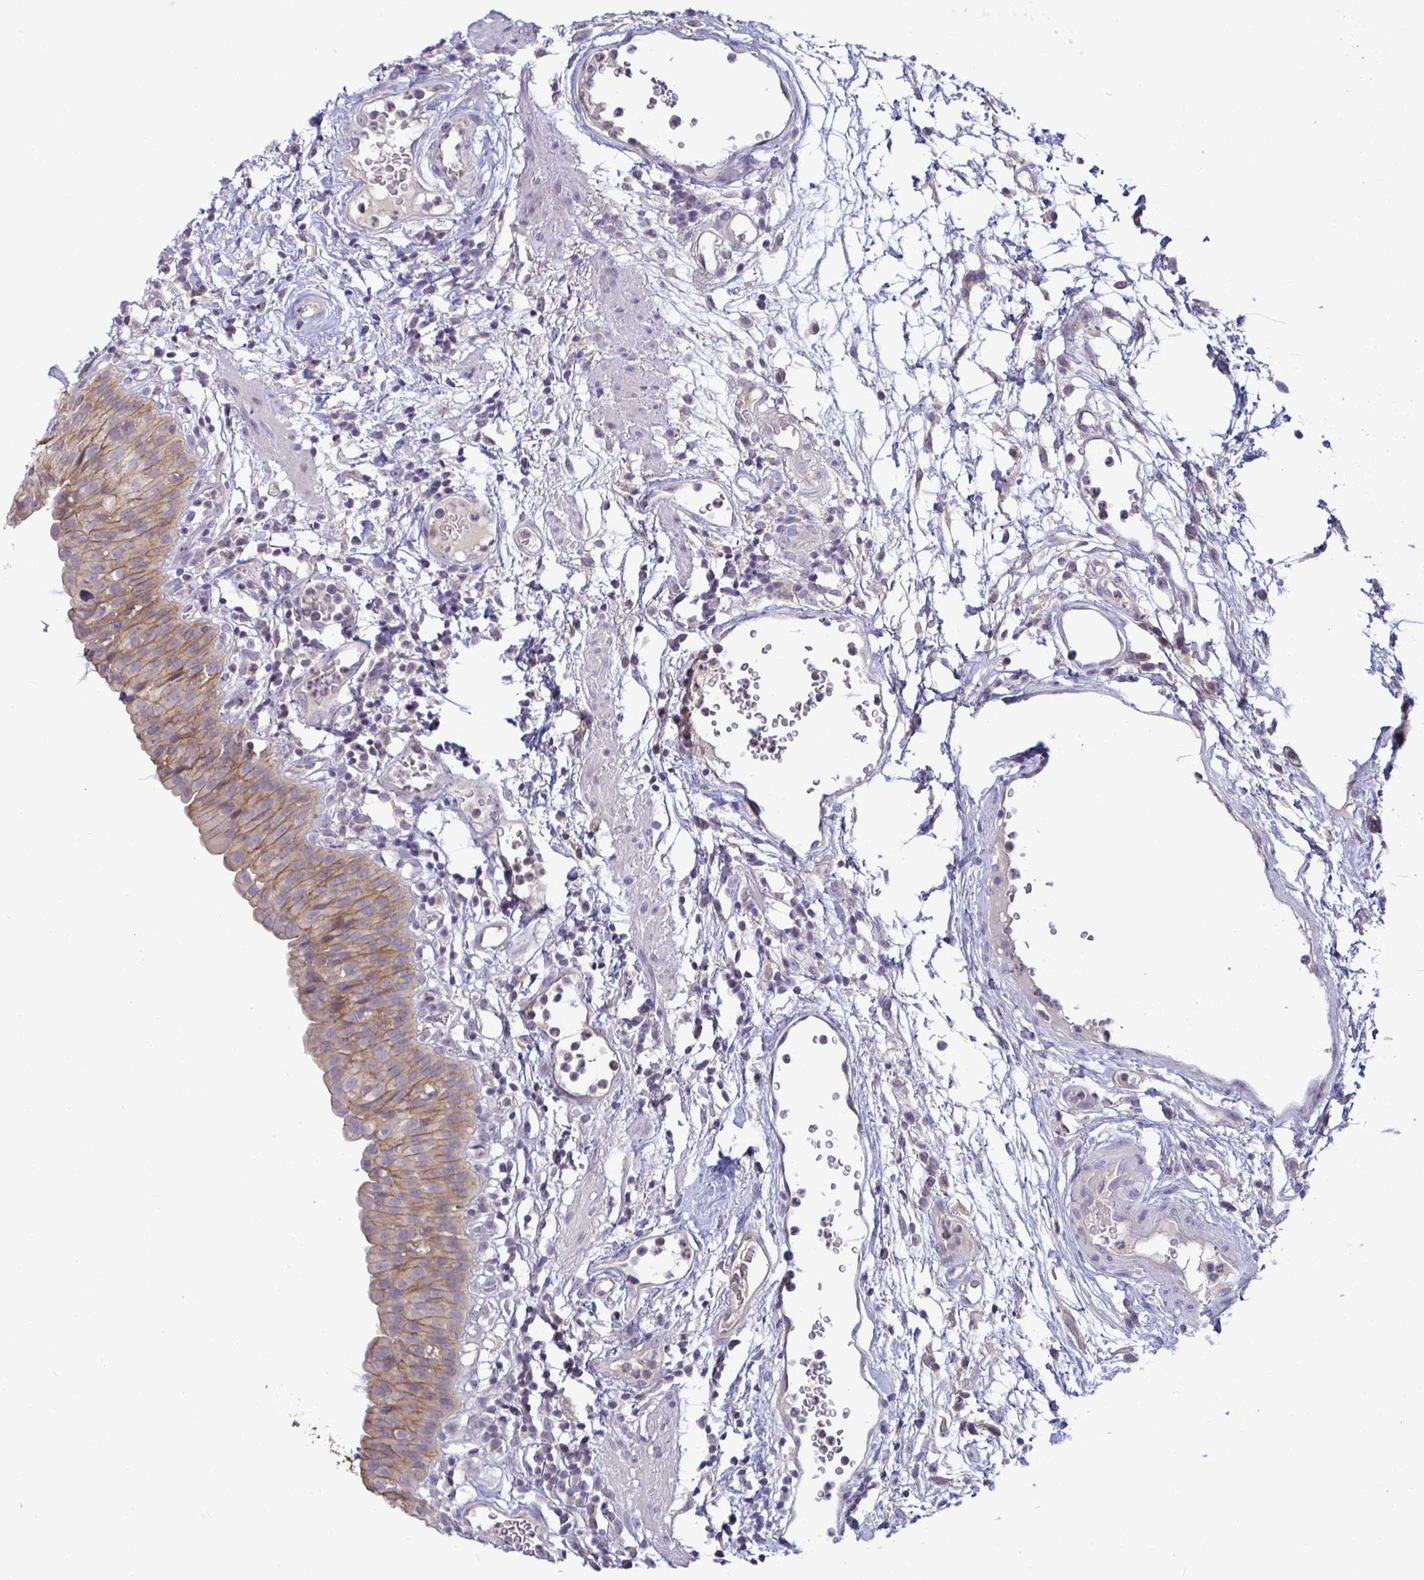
{"staining": {"intensity": "moderate", "quantity": "25%-75%", "location": "cytoplasmic/membranous"}, "tissue": "urinary bladder", "cell_type": "Urothelial cells", "image_type": "normal", "snomed": [{"axis": "morphology", "description": "Normal tissue, NOS"}, {"axis": "morphology", "description": "Inflammation, NOS"}, {"axis": "topography", "description": "Urinary bladder"}], "caption": "Urothelial cells display medium levels of moderate cytoplasmic/membranous expression in about 25%-75% of cells in benign human urinary bladder.", "gene": "GSTM1", "patient": {"sex": "male", "age": 57}}